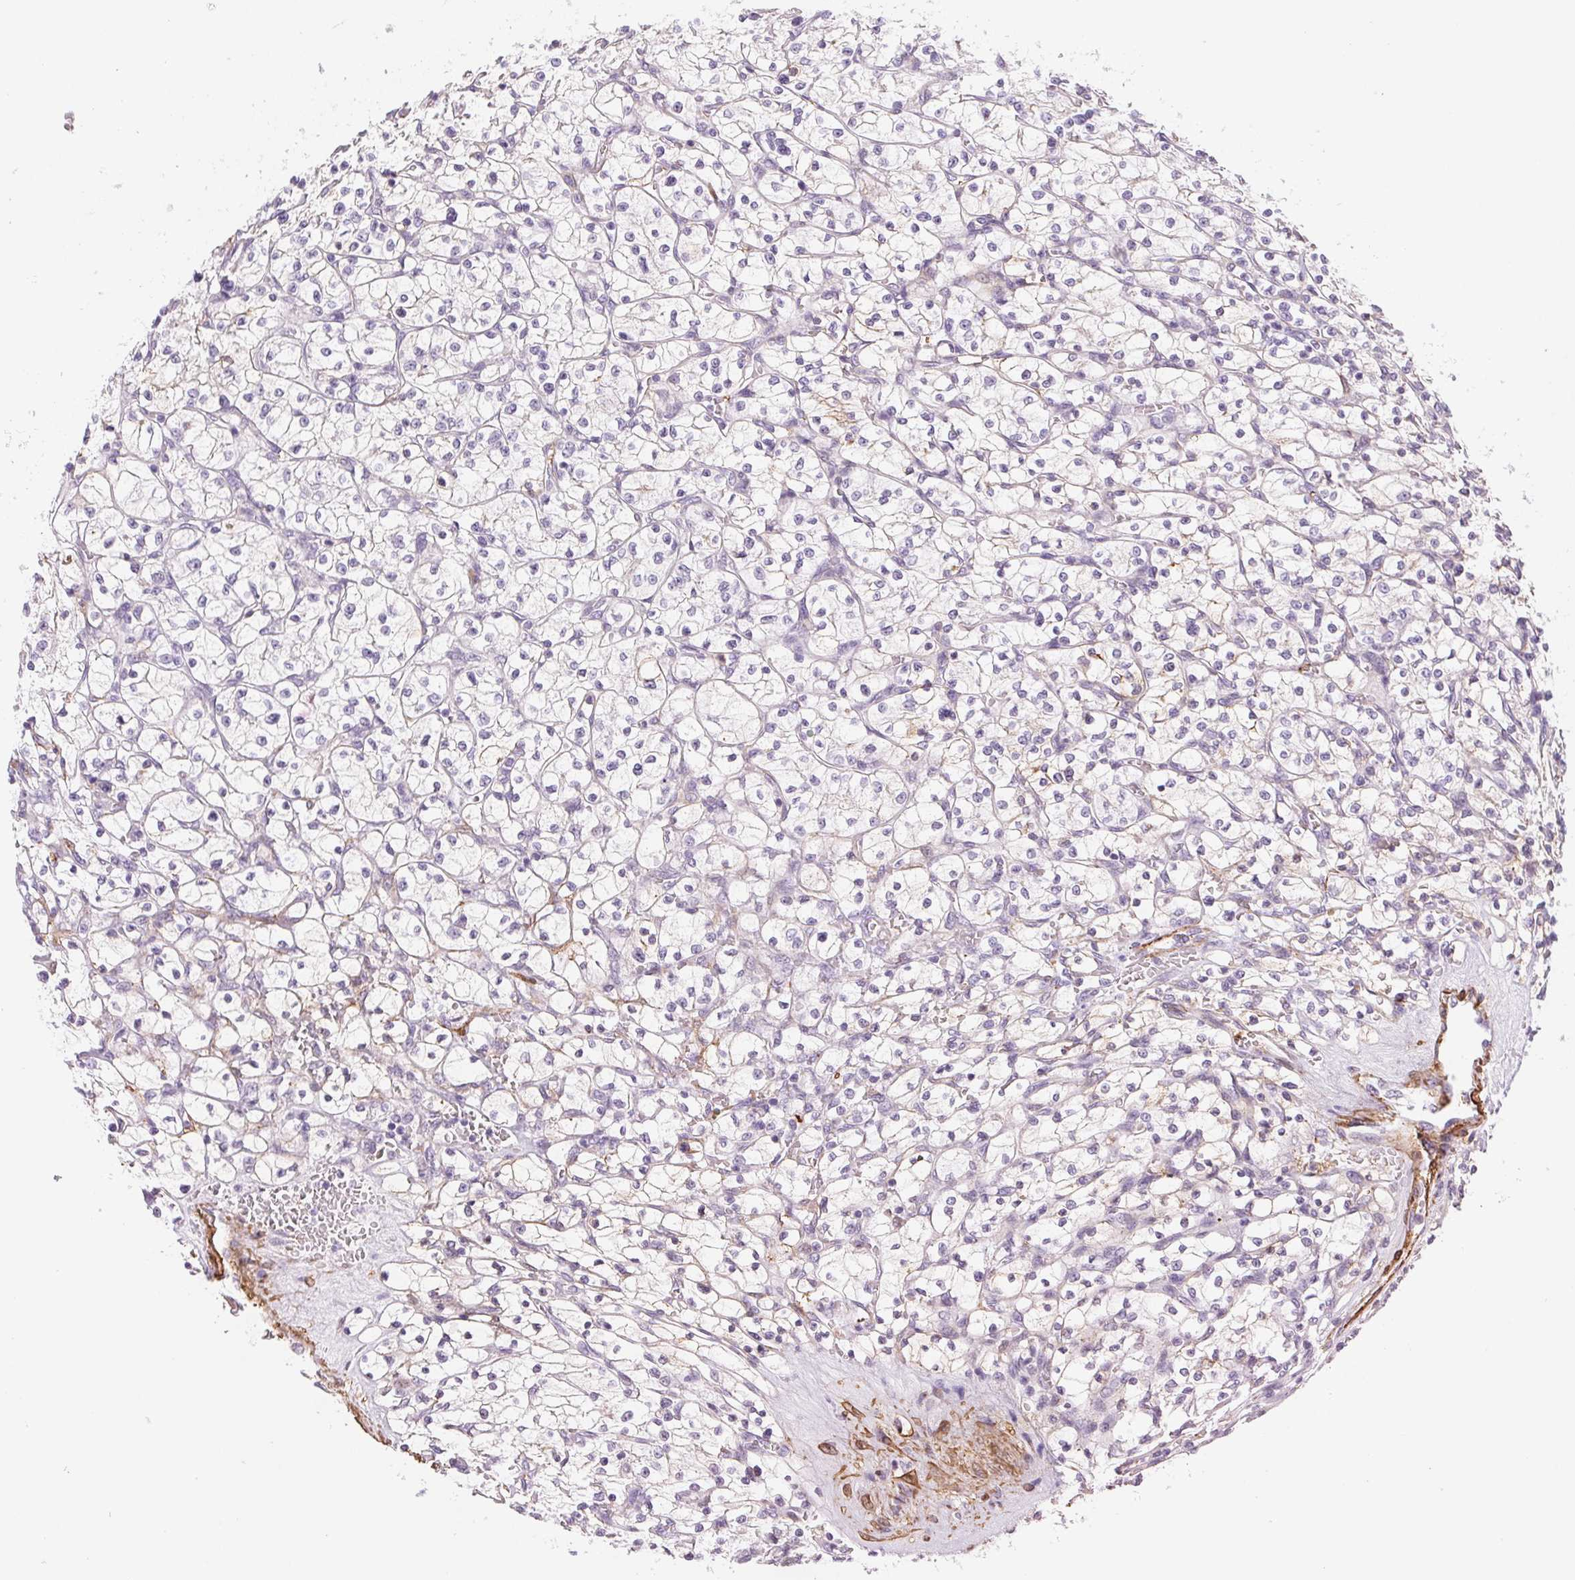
{"staining": {"intensity": "negative", "quantity": "none", "location": "none"}, "tissue": "renal cancer", "cell_type": "Tumor cells", "image_type": "cancer", "snomed": [{"axis": "morphology", "description": "Adenocarcinoma, NOS"}, {"axis": "topography", "description": "Kidney"}], "caption": "High magnification brightfield microscopy of renal adenocarcinoma stained with DAB (3,3'-diaminobenzidine) (brown) and counterstained with hematoxylin (blue): tumor cells show no significant staining.", "gene": "GPX8", "patient": {"sex": "female", "age": 64}}